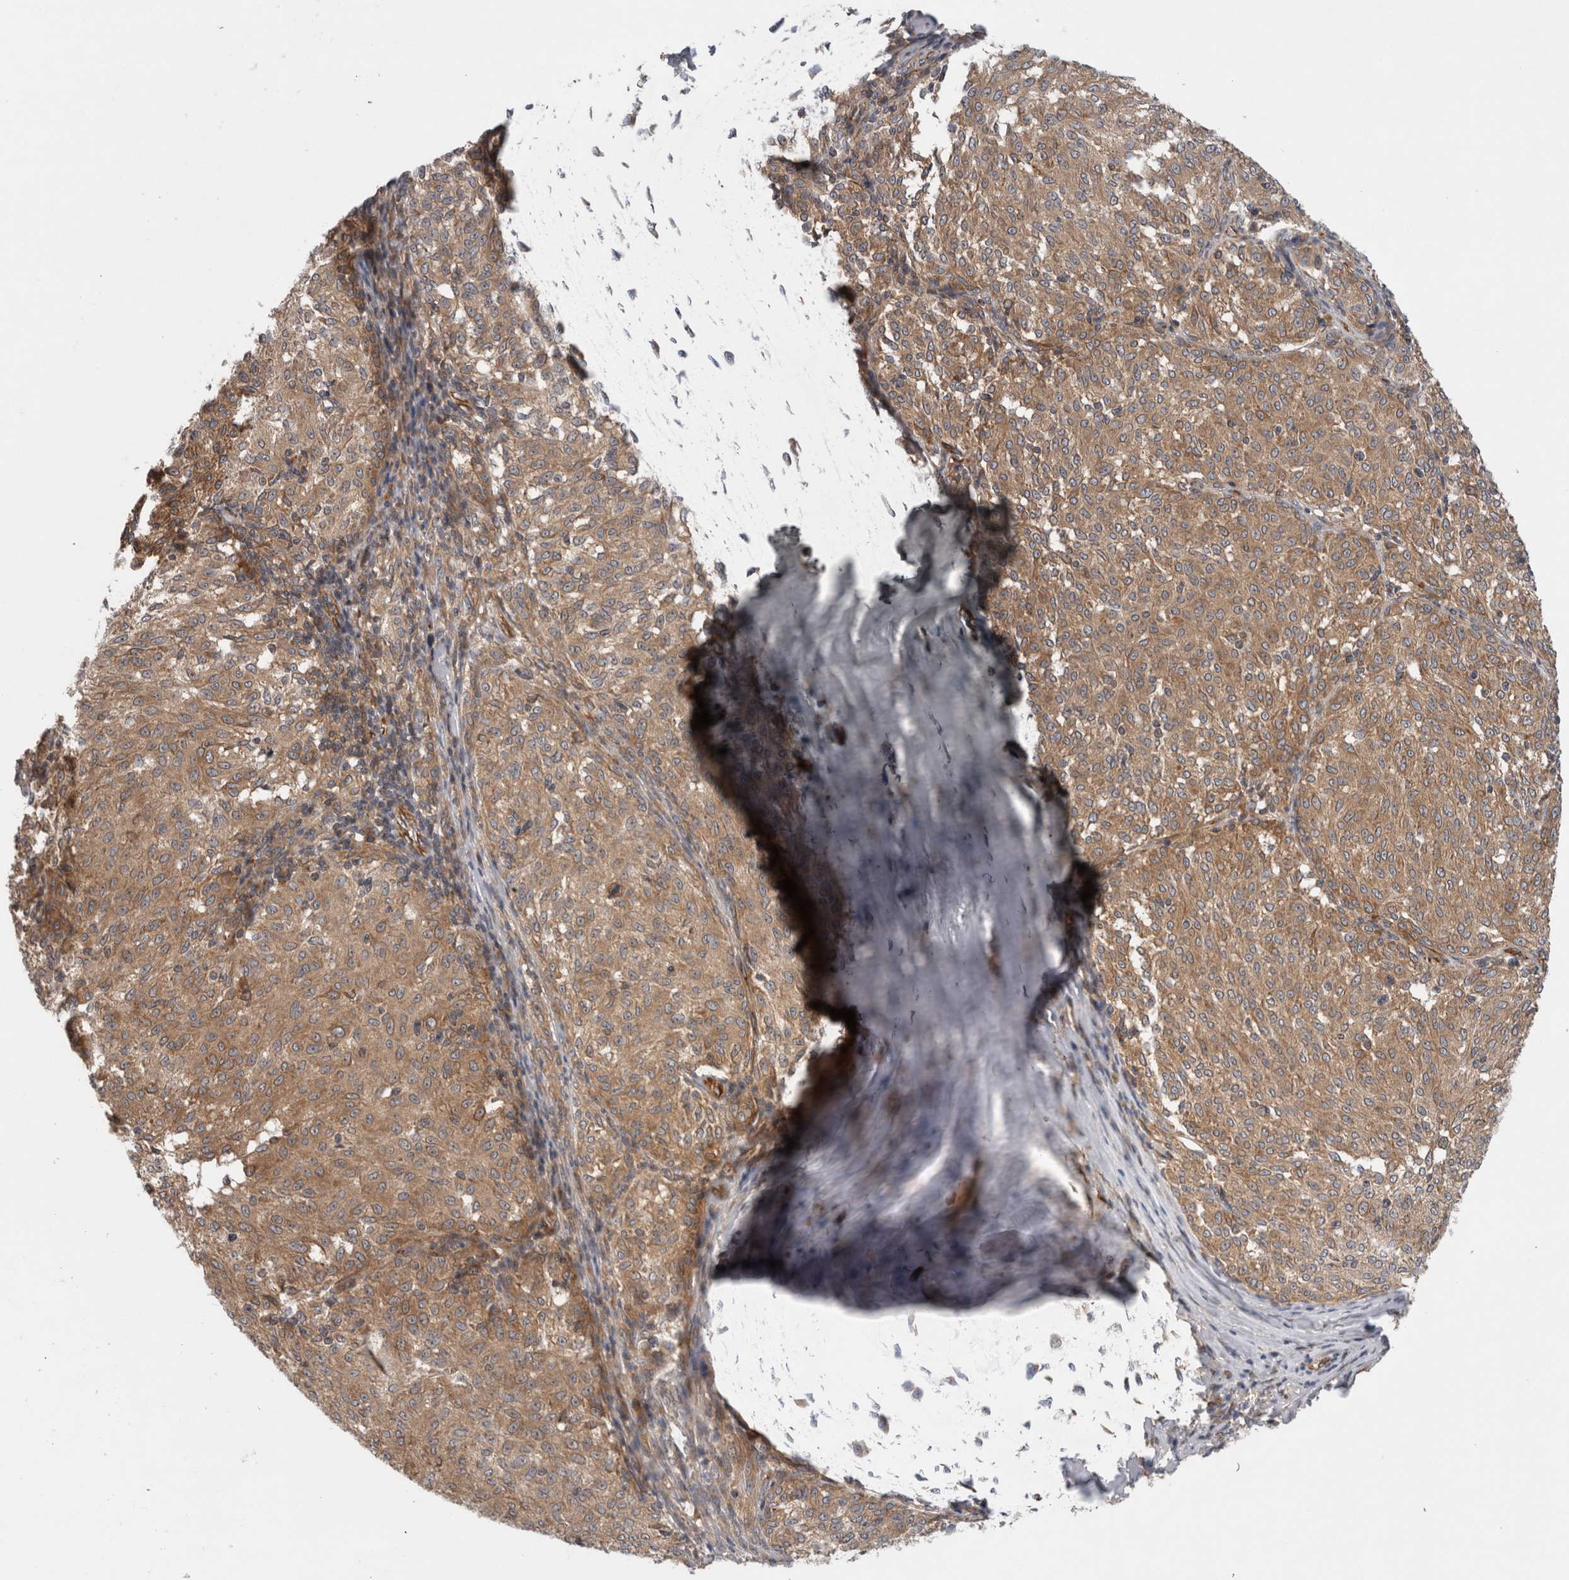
{"staining": {"intensity": "moderate", "quantity": ">75%", "location": "cytoplasmic/membranous"}, "tissue": "melanoma", "cell_type": "Tumor cells", "image_type": "cancer", "snomed": [{"axis": "morphology", "description": "Malignant melanoma, NOS"}, {"axis": "topography", "description": "Skin"}], "caption": "Protein staining shows moderate cytoplasmic/membranous positivity in approximately >75% of tumor cells in melanoma. (brown staining indicates protein expression, while blue staining denotes nuclei).", "gene": "PDCD2", "patient": {"sex": "female", "age": 72}}